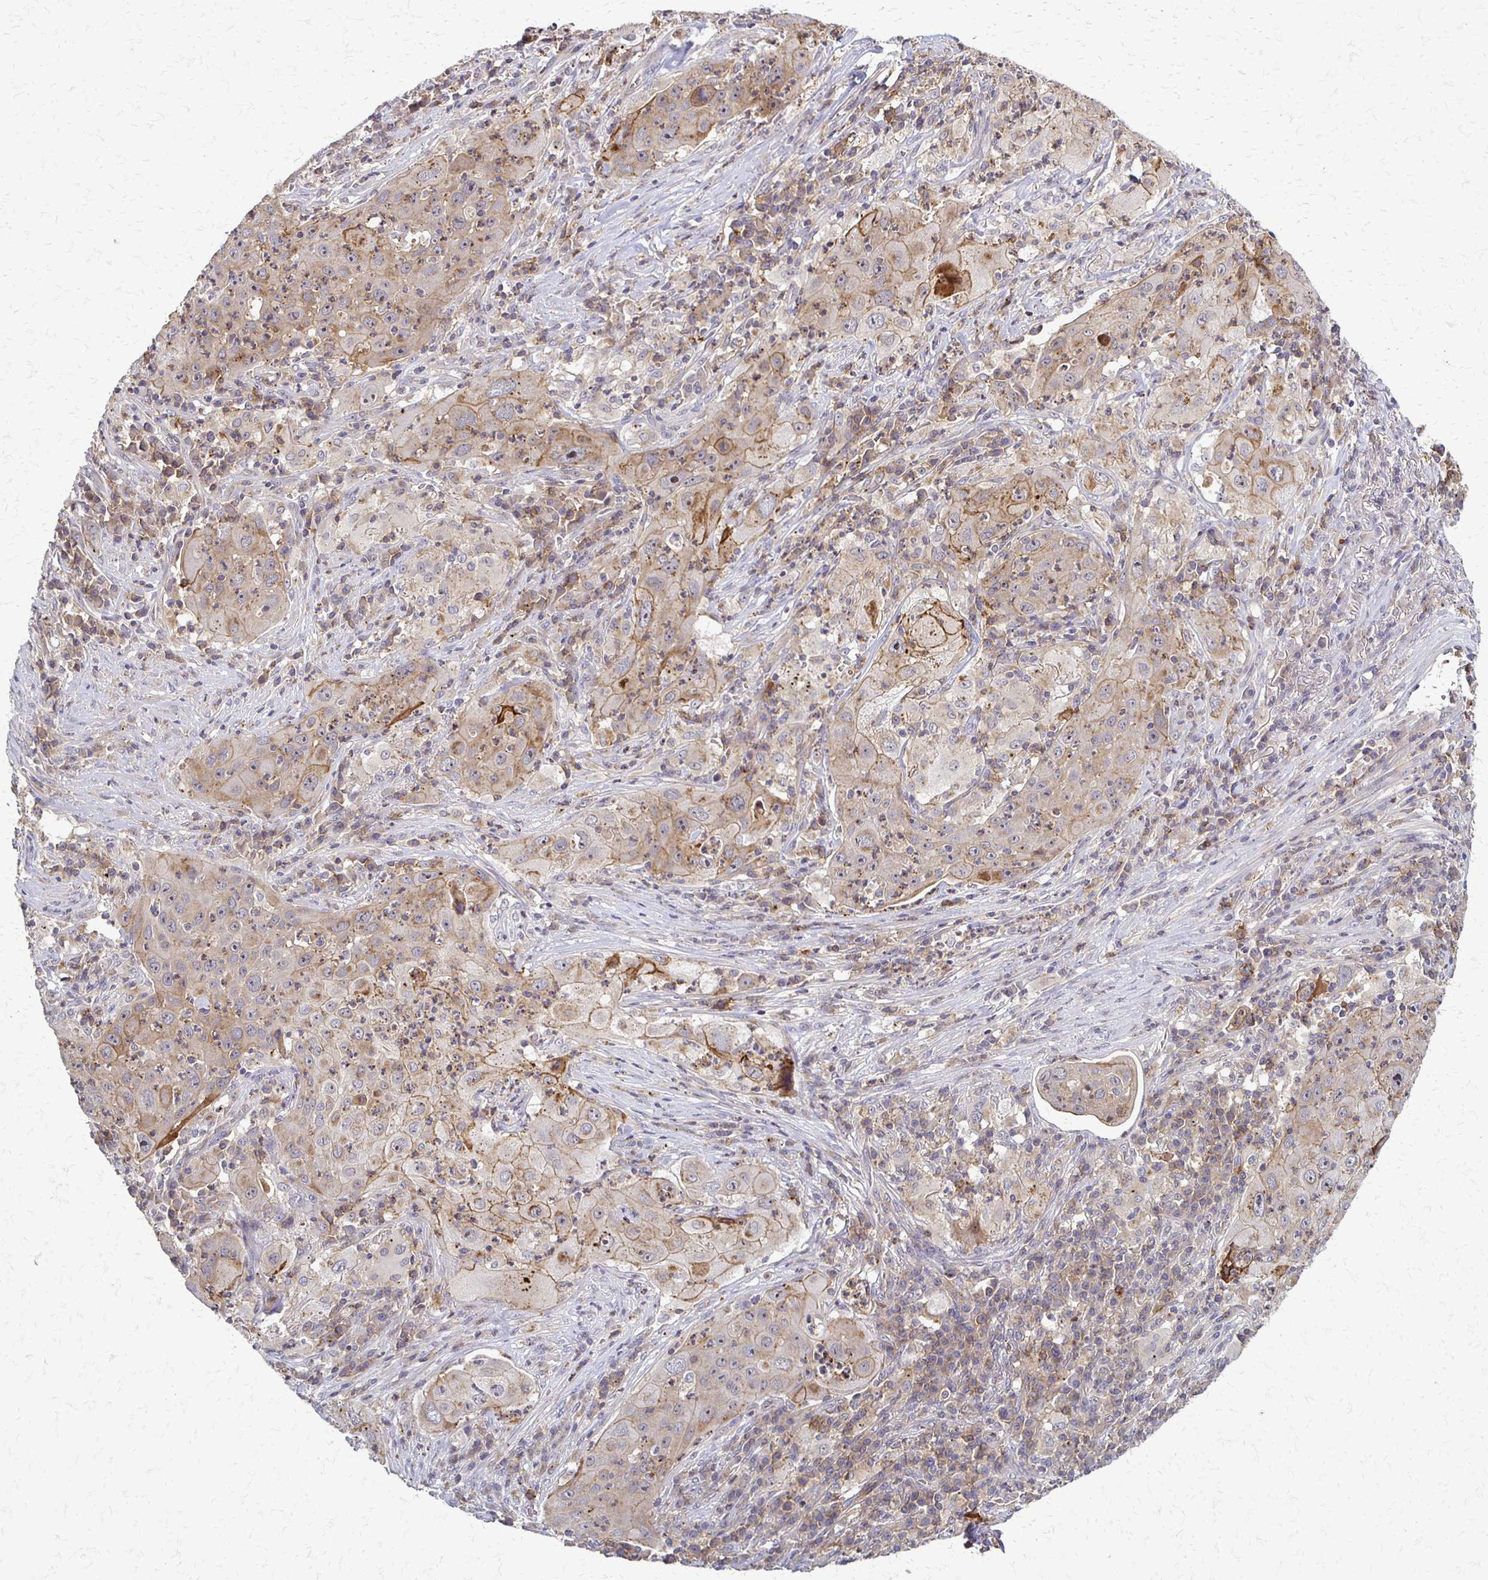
{"staining": {"intensity": "weak", "quantity": ">75%", "location": "cytoplasmic/membranous"}, "tissue": "lung cancer", "cell_type": "Tumor cells", "image_type": "cancer", "snomed": [{"axis": "morphology", "description": "Squamous cell carcinoma, NOS"}, {"axis": "topography", "description": "Lung"}], "caption": "Brown immunohistochemical staining in human lung cancer displays weak cytoplasmic/membranous expression in about >75% of tumor cells. (DAB IHC with brightfield microscopy, high magnification).", "gene": "SLC9A9", "patient": {"sex": "female", "age": 59}}